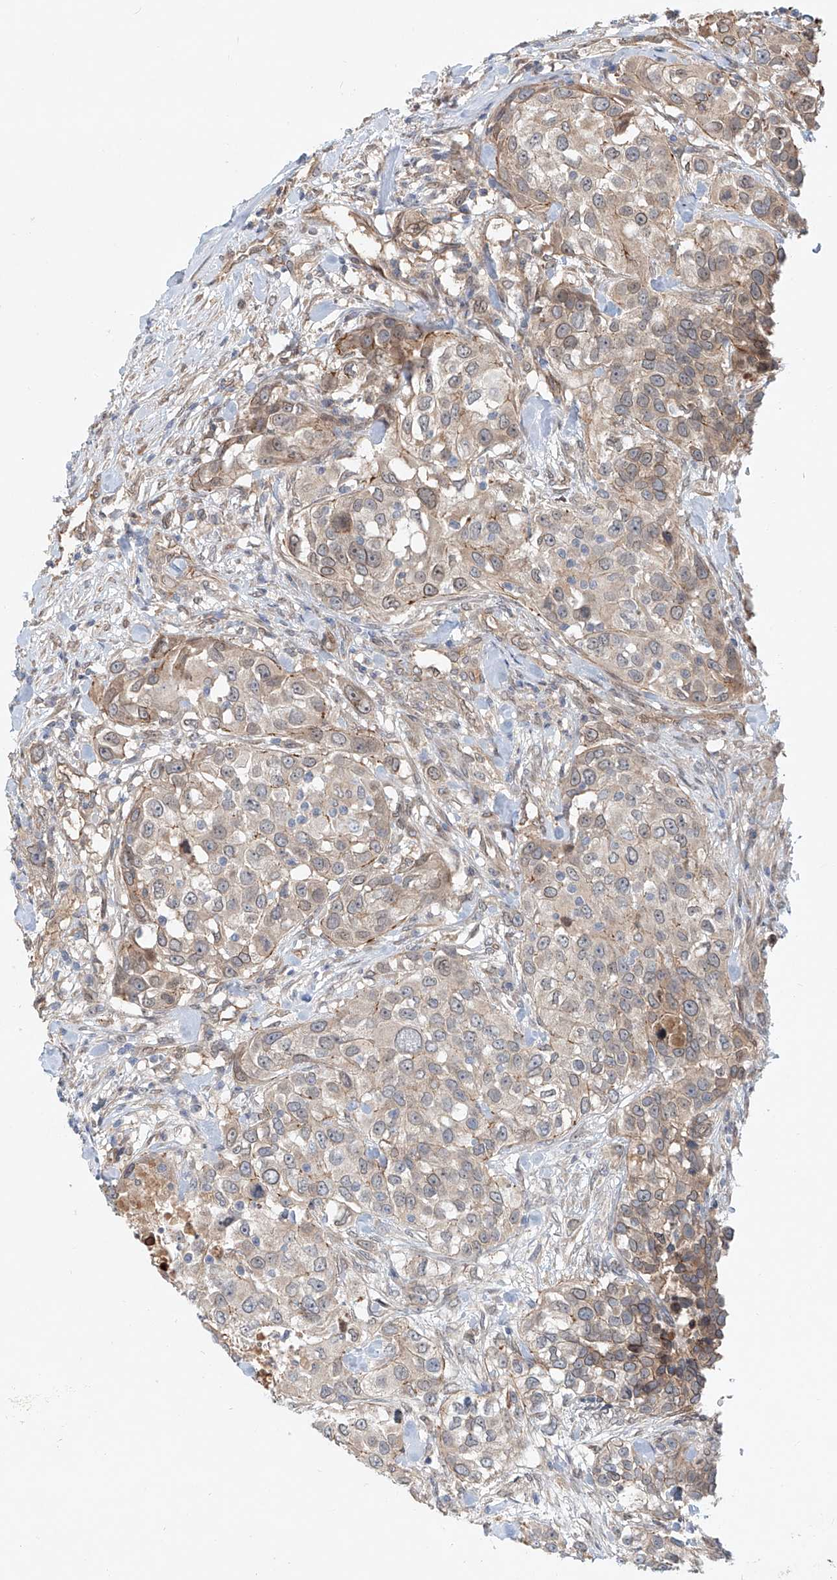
{"staining": {"intensity": "weak", "quantity": "25%-75%", "location": "cytoplasmic/membranous"}, "tissue": "urothelial cancer", "cell_type": "Tumor cells", "image_type": "cancer", "snomed": [{"axis": "morphology", "description": "Urothelial carcinoma, High grade"}, {"axis": "topography", "description": "Urinary bladder"}], "caption": "Urothelial cancer stained with DAB (3,3'-diaminobenzidine) immunohistochemistry shows low levels of weak cytoplasmic/membranous staining in approximately 25%-75% of tumor cells.", "gene": "SASH1", "patient": {"sex": "female", "age": 80}}